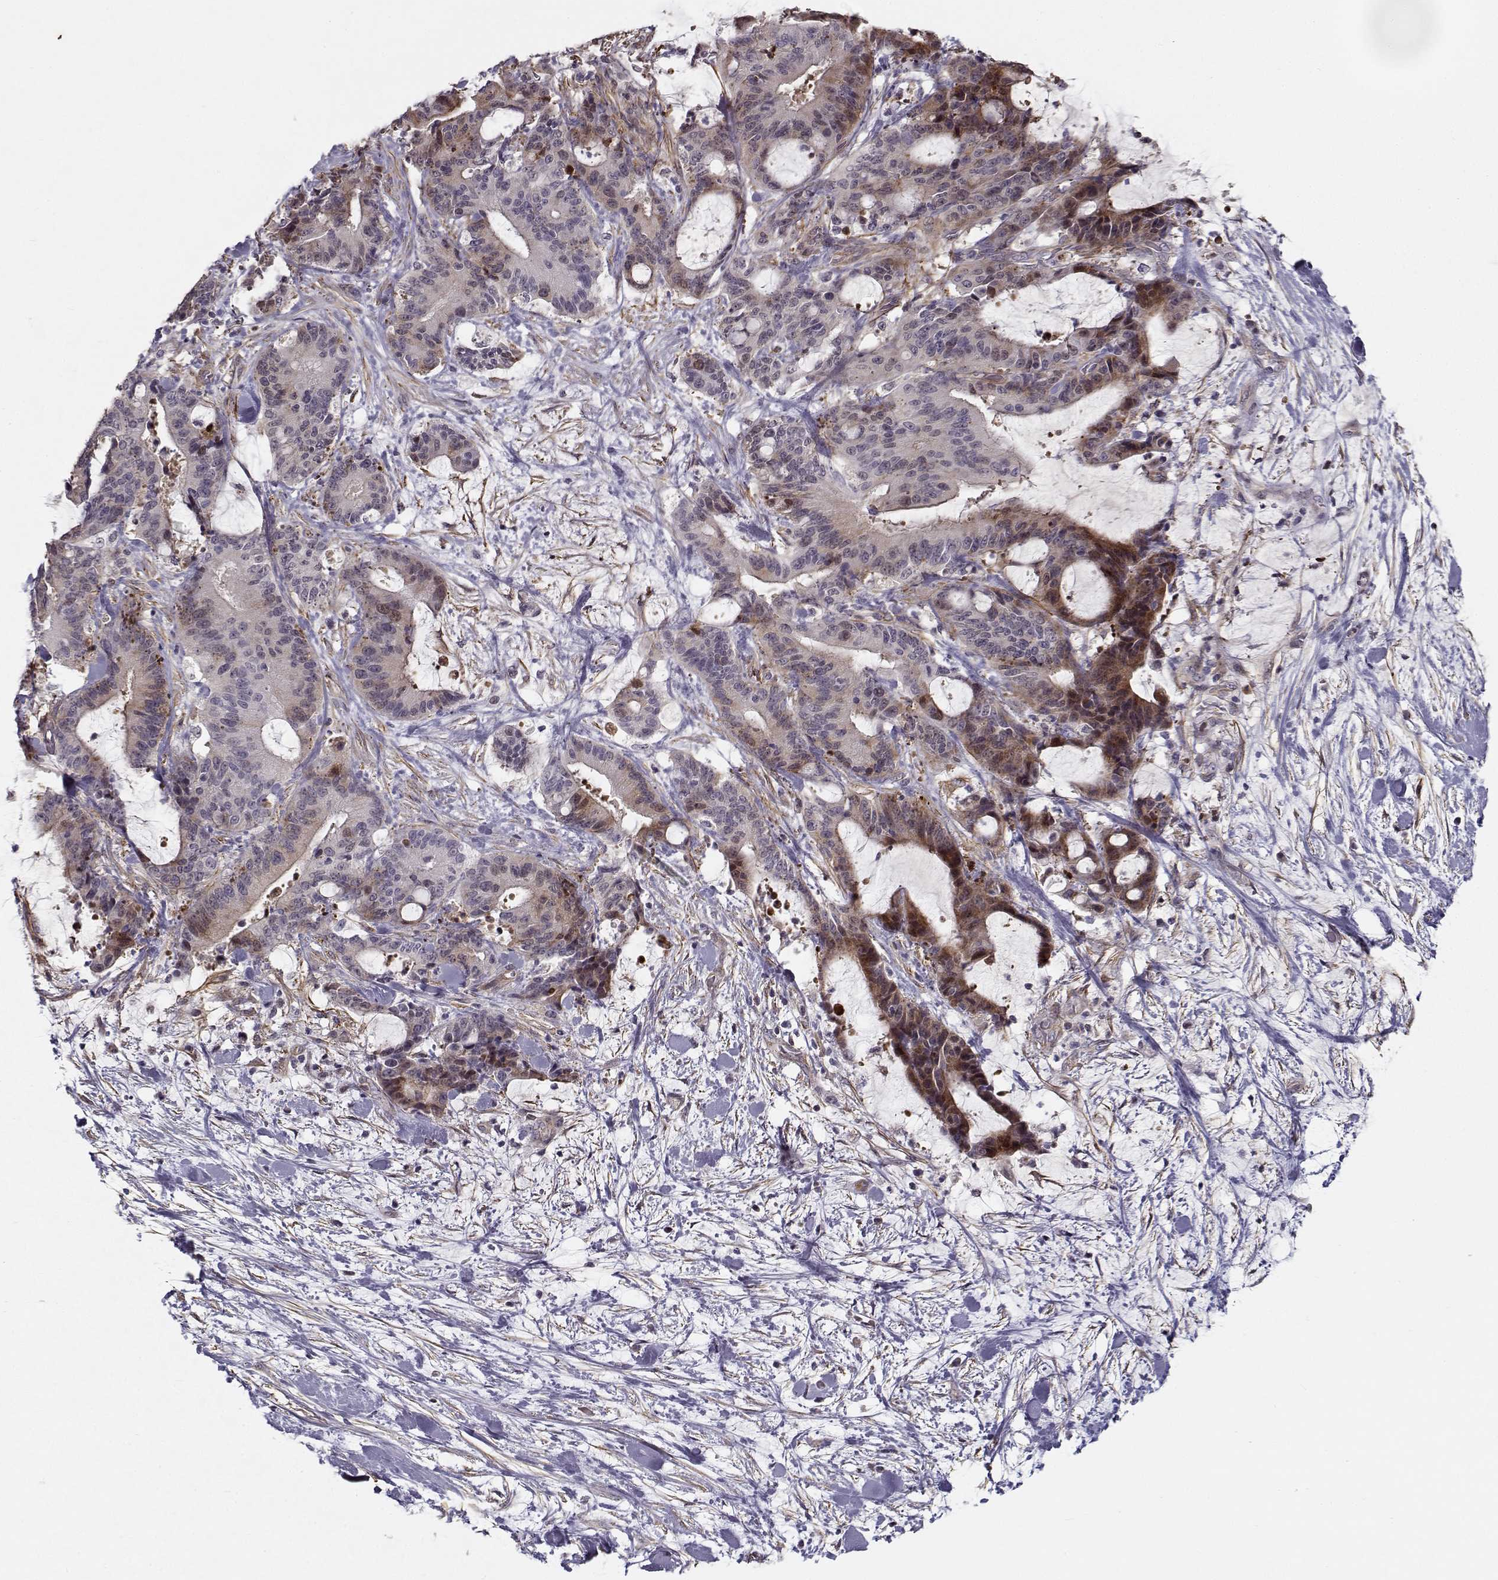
{"staining": {"intensity": "moderate", "quantity": "<25%", "location": "cytoplasmic/membranous,nuclear"}, "tissue": "liver cancer", "cell_type": "Tumor cells", "image_type": "cancer", "snomed": [{"axis": "morphology", "description": "Cholangiocarcinoma"}, {"axis": "topography", "description": "Liver"}], "caption": "Immunohistochemistry (IHC) of liver cholangiocarcinoma displays low levels of moderate cytoplasmic/membranous and nuclear expression in approximately <25% of tumor cells. (brown staining indicates protein expression, while blue staining denotes nuclei).", "gene": "RGS9BP", "patient": {"sex": "female", "age": 73}}